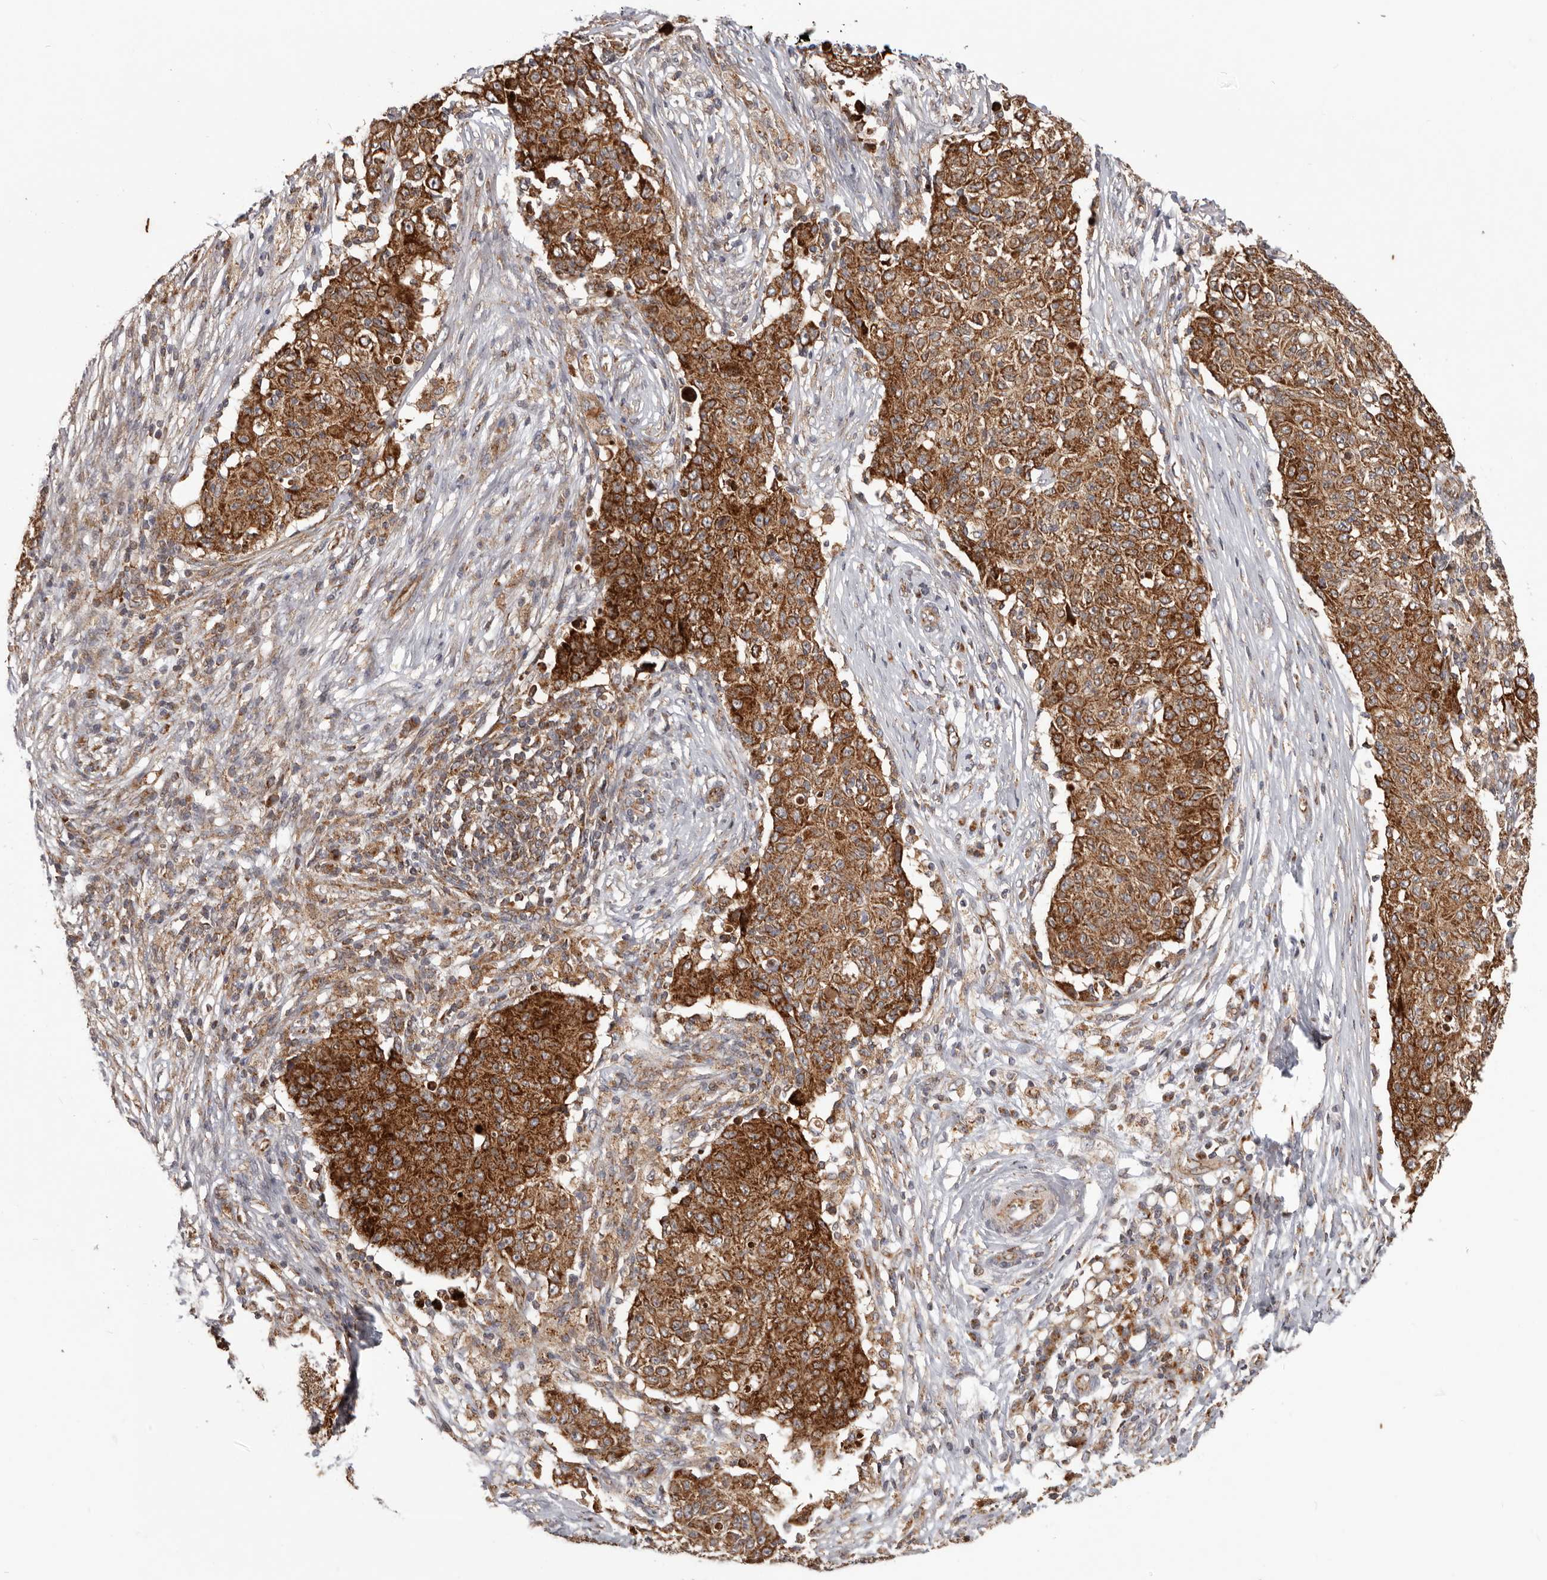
{"staining": {"intensity": "strong", "quantity": ">75%", "location": "cytoplasmic/membranous"}, "tissue": "ovarian cancer", "cell_type": "Tumor cells", "image_type": "cancer", "snomed": [{"axis": "morphology", "description": "Carcinoma, endometroid"}, {"axis": "topography", "description": "Ovary"}], "caption": "Immunohistochemistry (IHC) photomicrograph of human ovarian endometroid carcinoma stained for a protein (brown), which reveals high levels of strong cytoplasmic/membranous positivity in about >75% of tumor cells.", "gene": "MRPS10", "patient": {"sex": "female", "age": 42}}